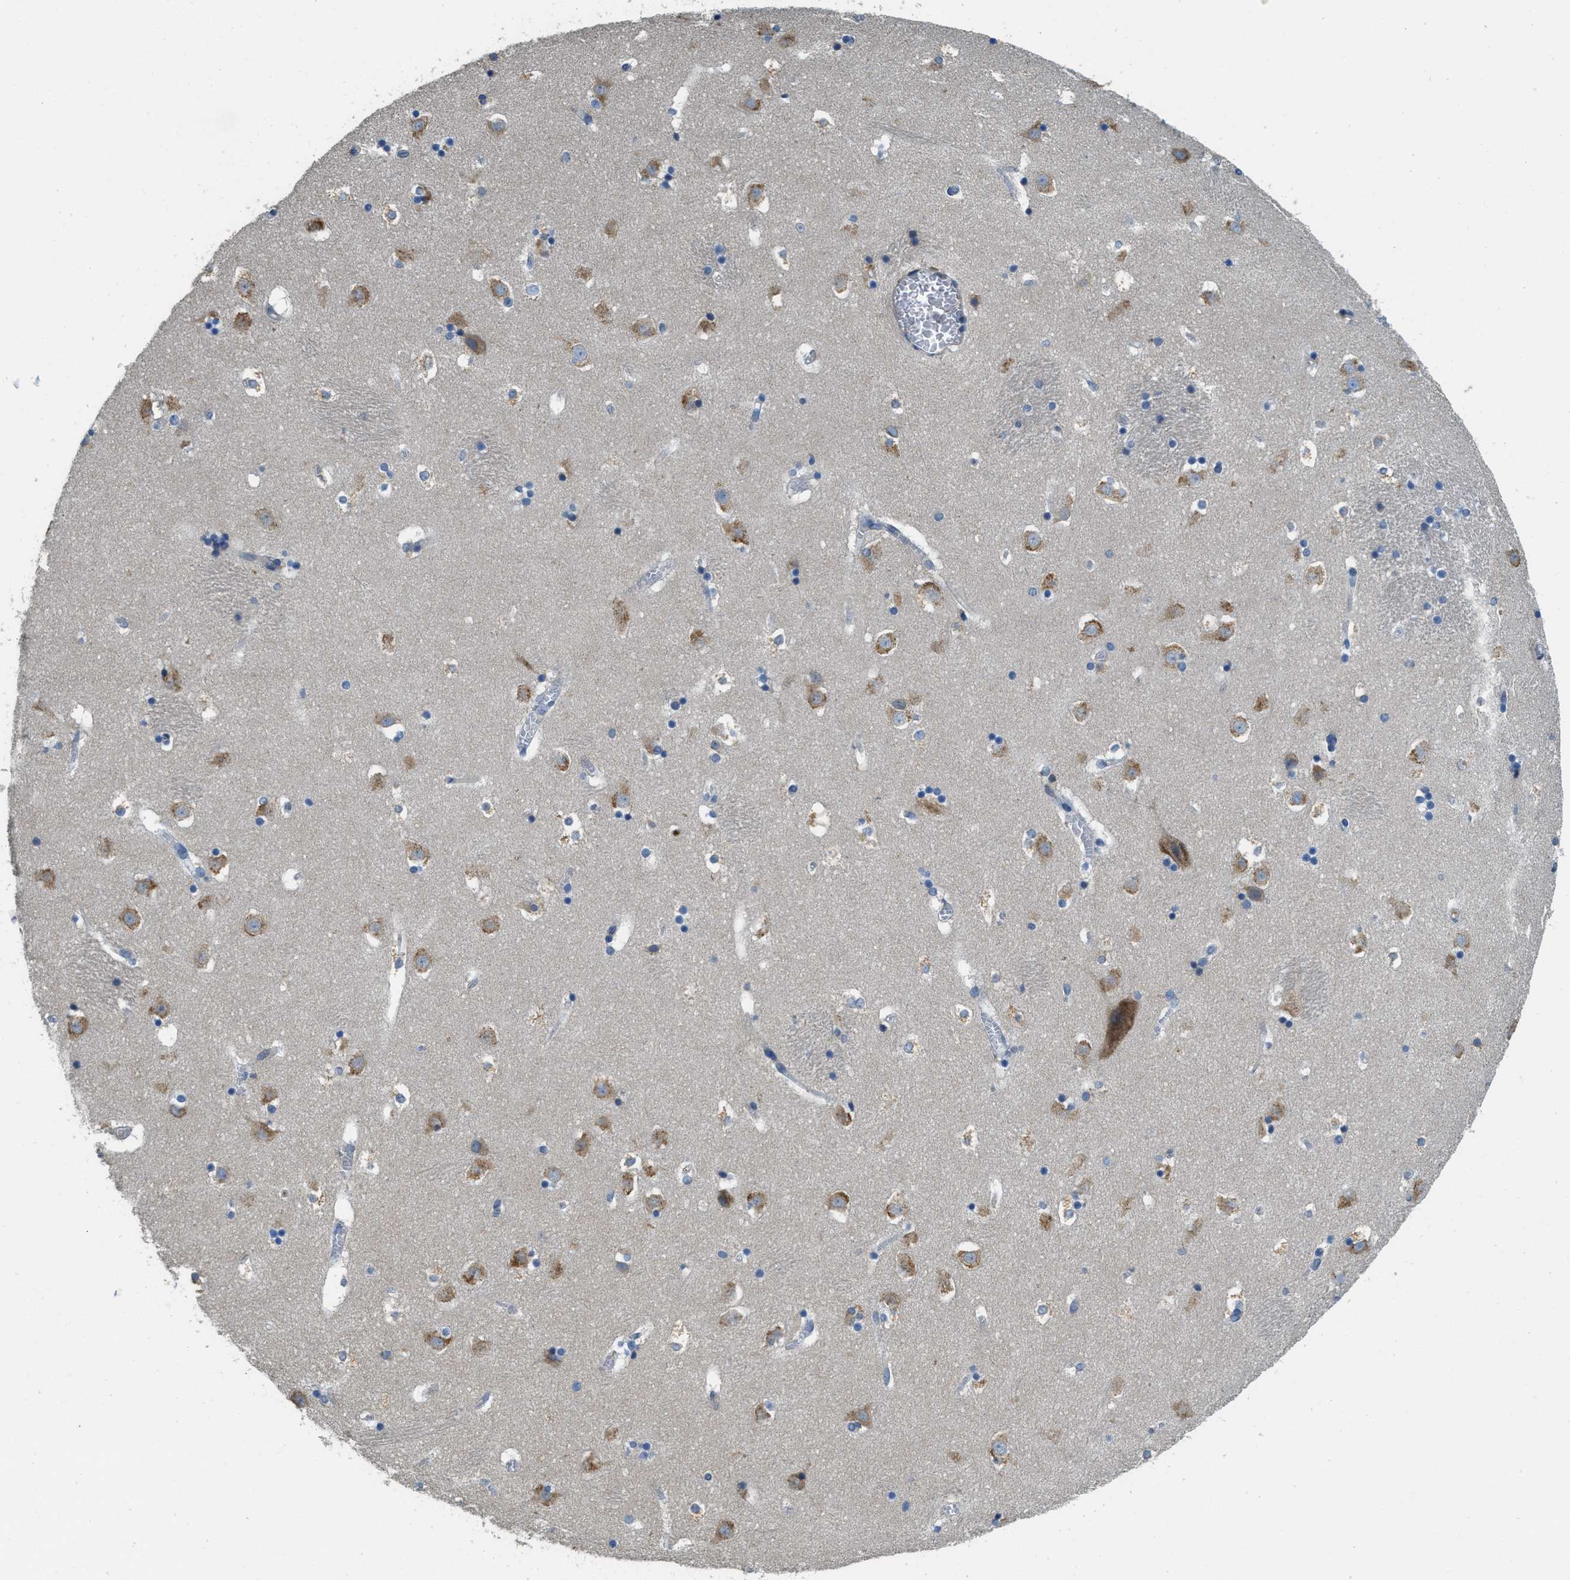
{"staining": {"intensity": "moderate", "quantity": "25%-75%", "location": "cytoplasmic/membranous"}, "tissue": "caudate", "cell_type": "Glial cells", "image_type": "normal", "snomed": [{"axis": "morphology", "description": "Normal tissue, NOS"}, {"axis": "topography", "description": "Lateral ventricle wall"}], "caption": "Caudate stained with a protein marker demonstrates moderate staining in glial cells.", "gene": "SSR1", "patient": {"sex": "male", "age": 45}}